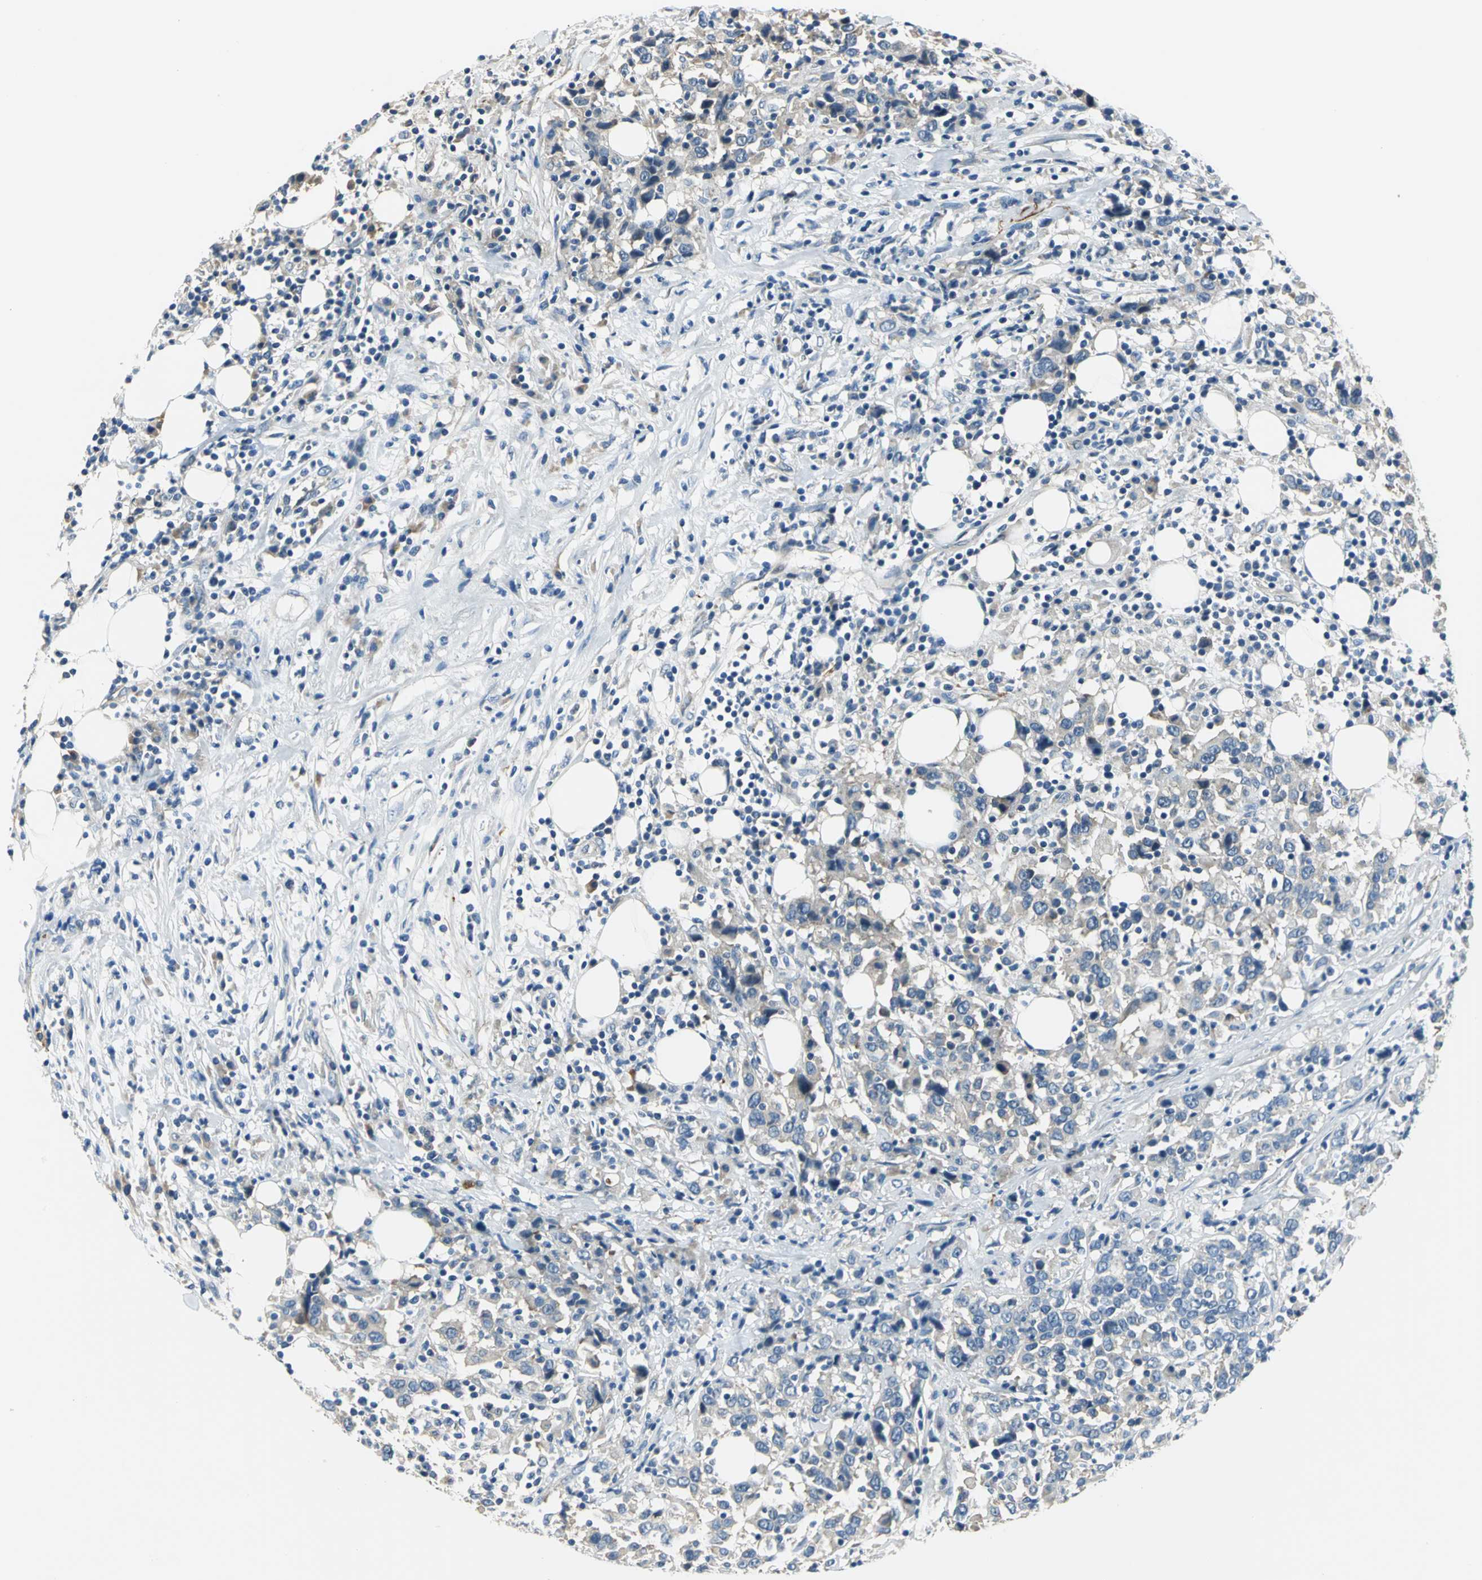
{"staining": {"intensity": "weak", "quantity": "25%-75%", "location": "cytoplasmic/membranous"}, "tissue": "urothelial cancer", "cell_type": "Tumor cells", "image_type": "cancer", "snomed": [{"axis": "morphology", "description": "Urothelial carcinoma, High grade"}, {"axis": "topography", "description": "Urinary bladder"}], "caption": "Immunohistochemistry (IHC) image of neoplastic tissue: human urothelial cancer stained using immunohistochemistry displays low levels of weak protein expression localized specifically in the cytoplasmic/membranous of tumor cells, appearing as a cytoplasmic/membranous brown color.", "gene": "SLC16A7", "patient": {"sex": "male", "age": 61}}